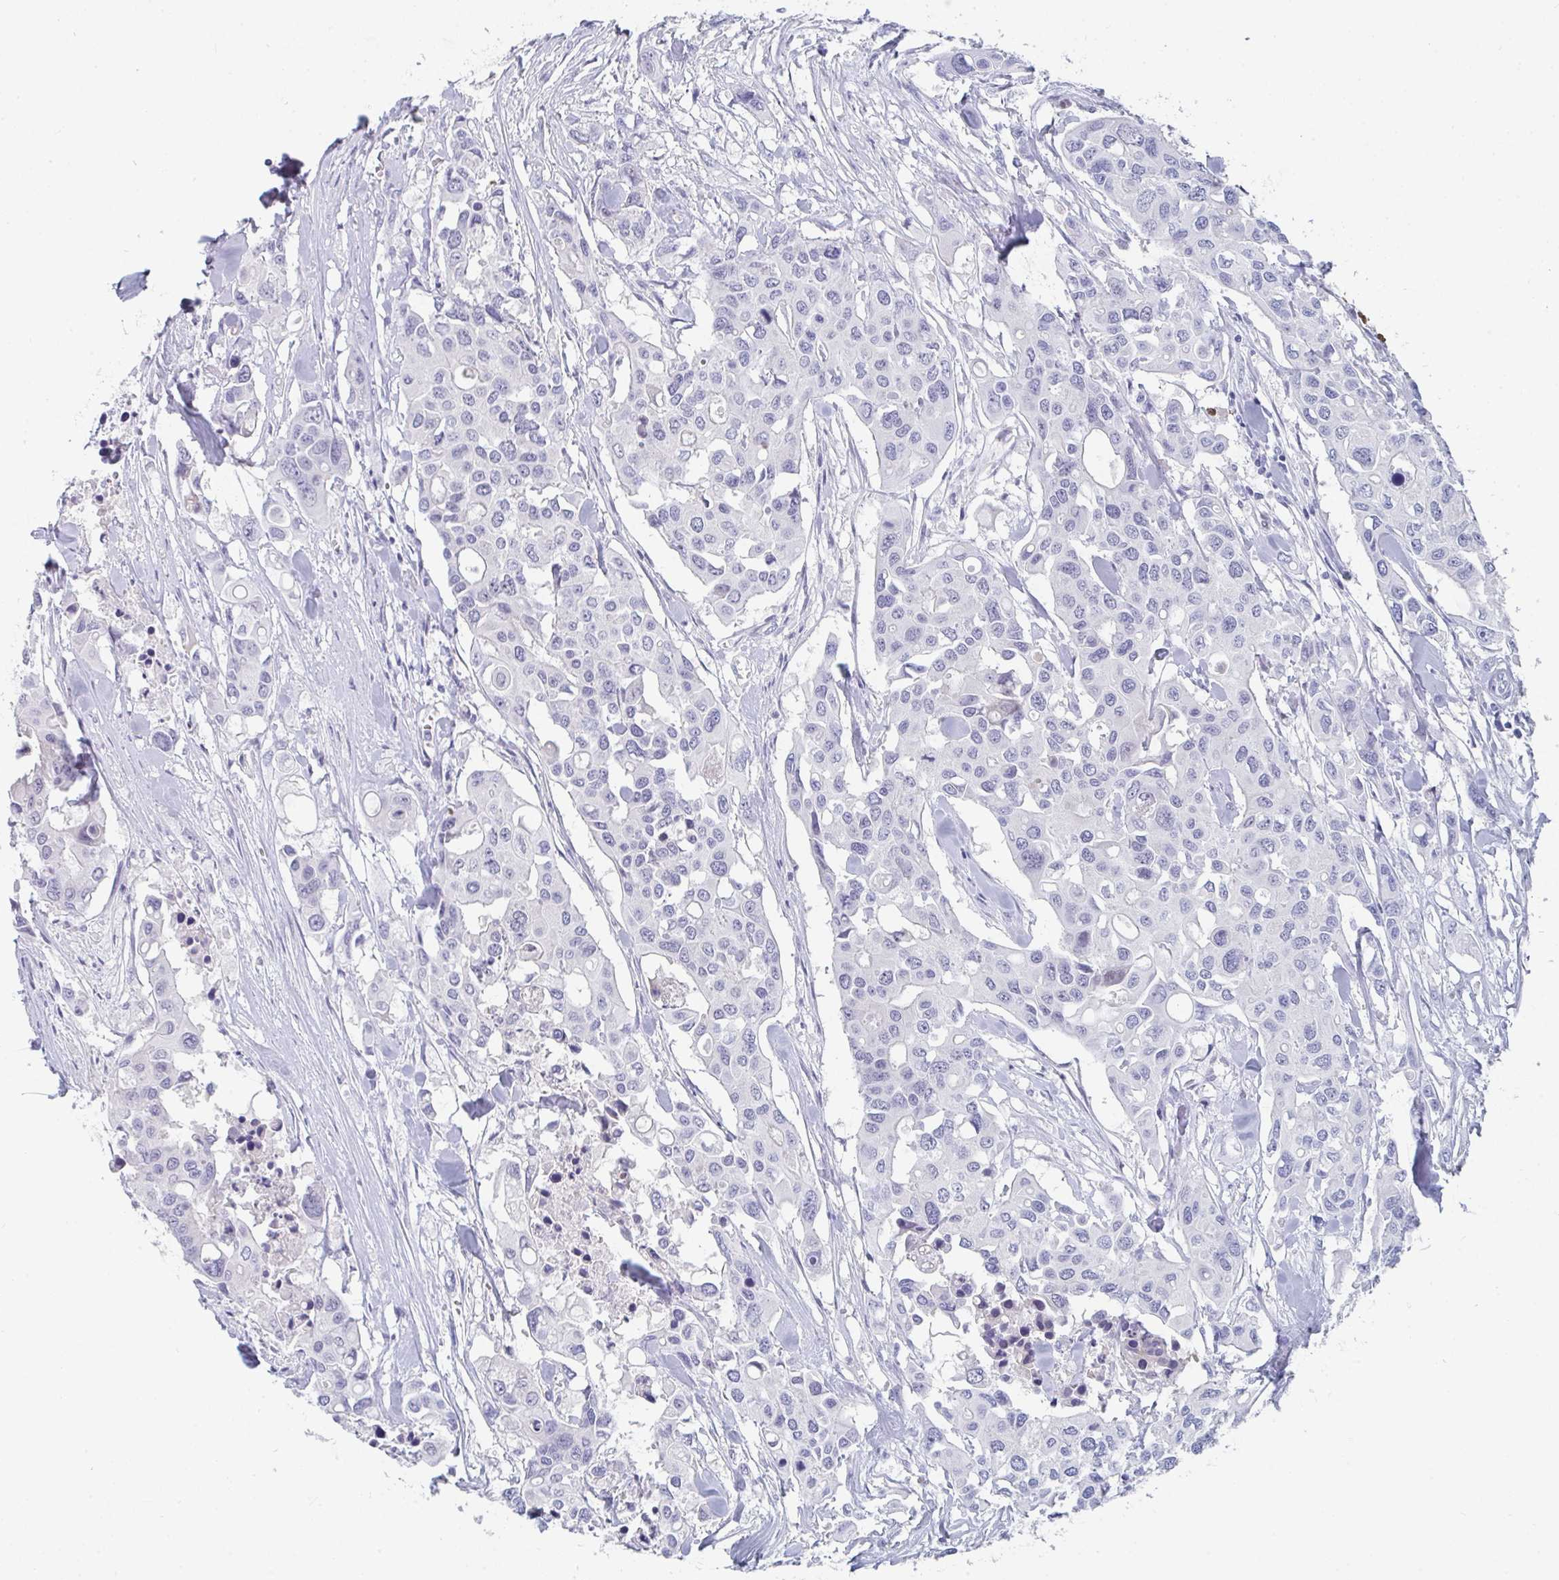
{"staining": {"intensity": "negative", "quantity": "none", "location": "none"}, "tissue": "colorectal cancer", "cell_type": "Tumor cells", "image_type": "cancer", "snomed": [{"axis": "morphology", "description": "Adenocarcinoma, NOS"}, {"axis": "topography", "description": "Colon"}], "caption": "Immunohistochemistry image of neoplastic tissue: colorectal cancer stained with DAB shows no significant protein expression in tumor cells.", "gene": "RUBCN", "patient": {"sex": "male", "age": 77}}